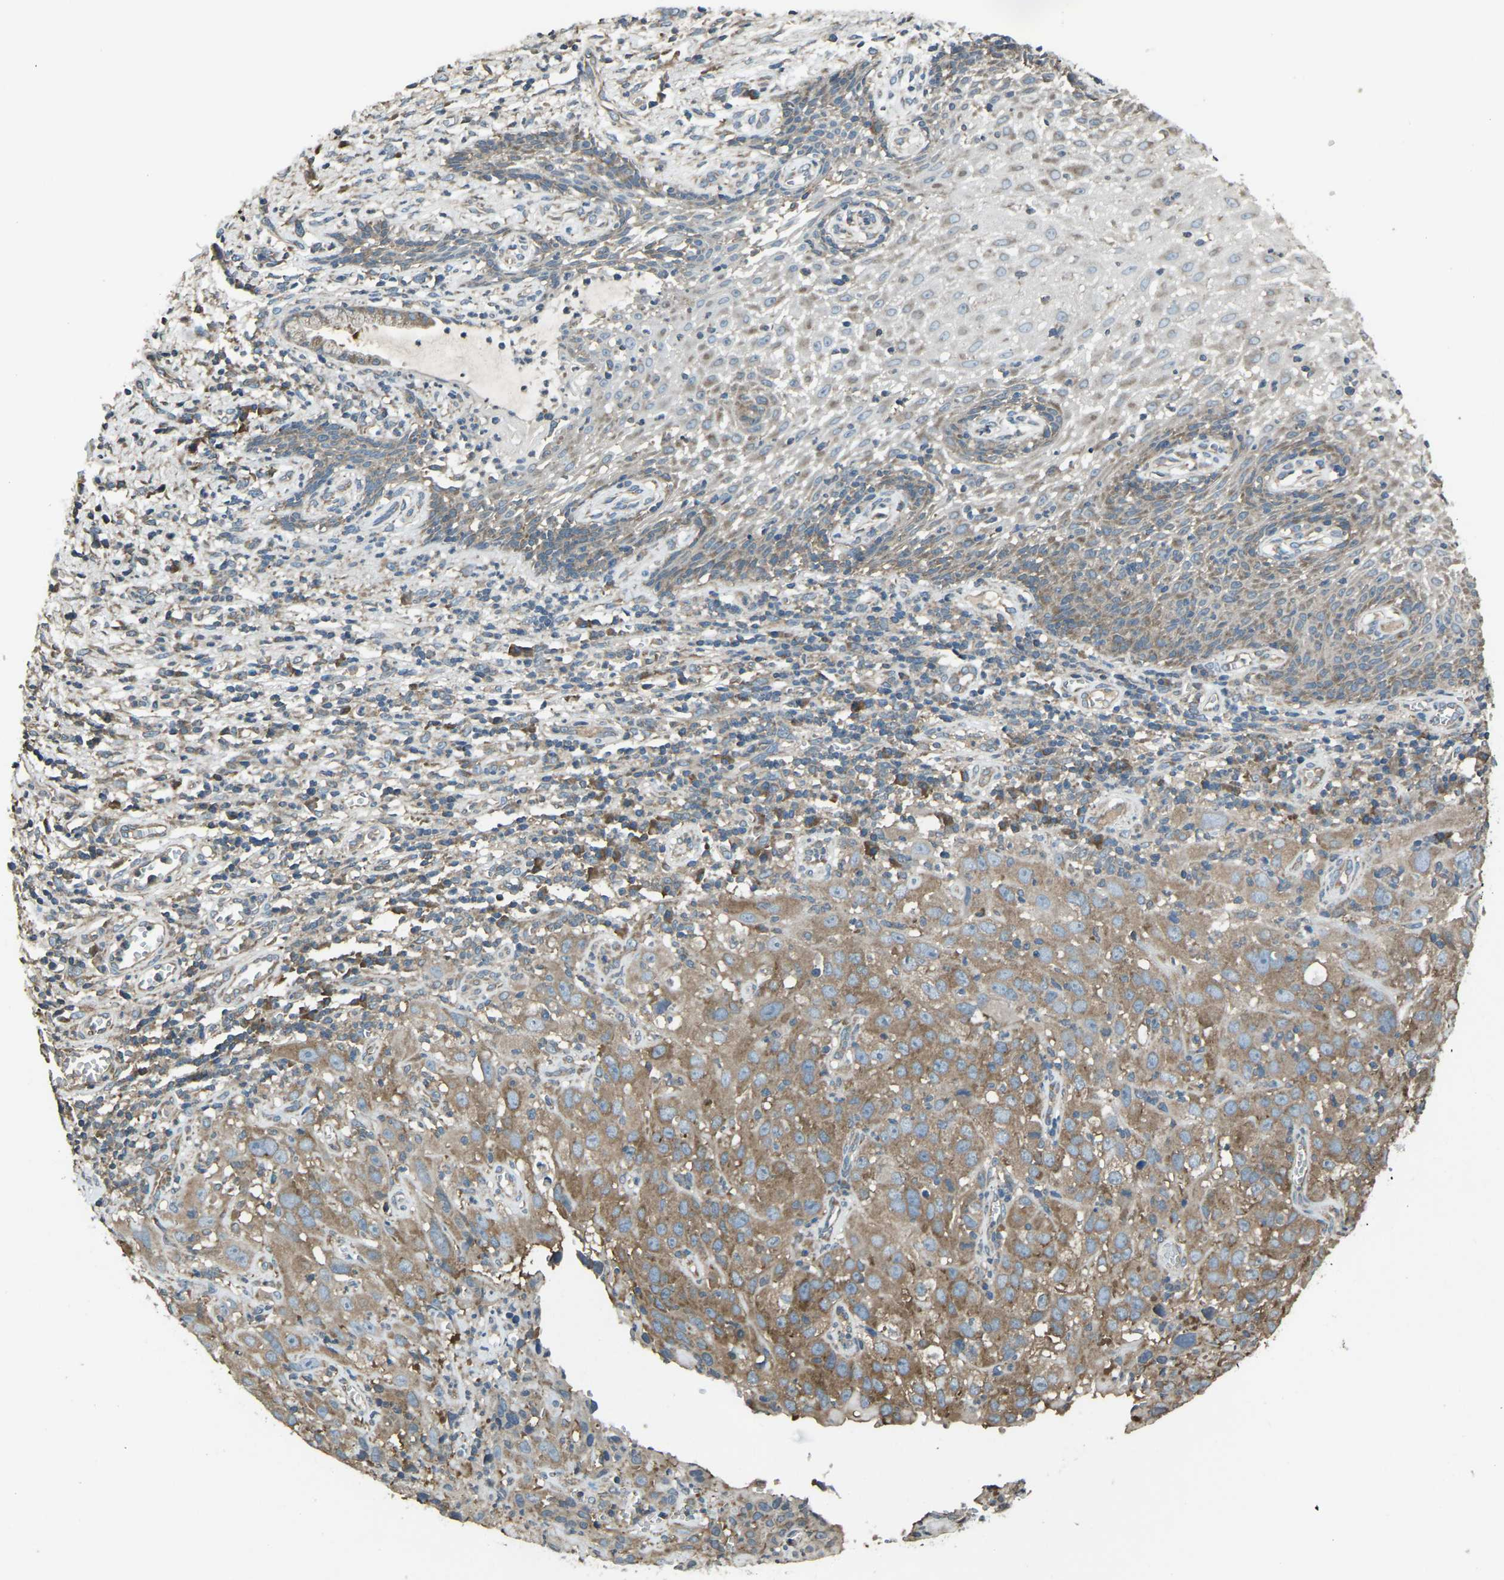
{"staining": {"intensity": "moderate", "quantity": ">75%", "location": "cytoplasmic/membranous"}, "tissue": "cervical cancer", "cell_type": "Tumor cells", "image_type": "cancer", "snomed": [{"axis": "morphology", "description": "Squamous cell carcinoma, NOS"}, {"axis": "topography", "description": "Cervix"}], "caption": "Immunohistochemical staining of human cervical squamous cell carcinoma exhibits medium levels of moderate cytoplasmic/membranous protein expression in approximately >75% of tumor cells. The protein of interest is stained brown, and the nuclei are stained in blue (DAB (3,3'-diaminobenzidine) IHC with brightfield microscopy, high magnification).", "gene": "AIMP1", "patient": {"sex": "female", "age": 32}}